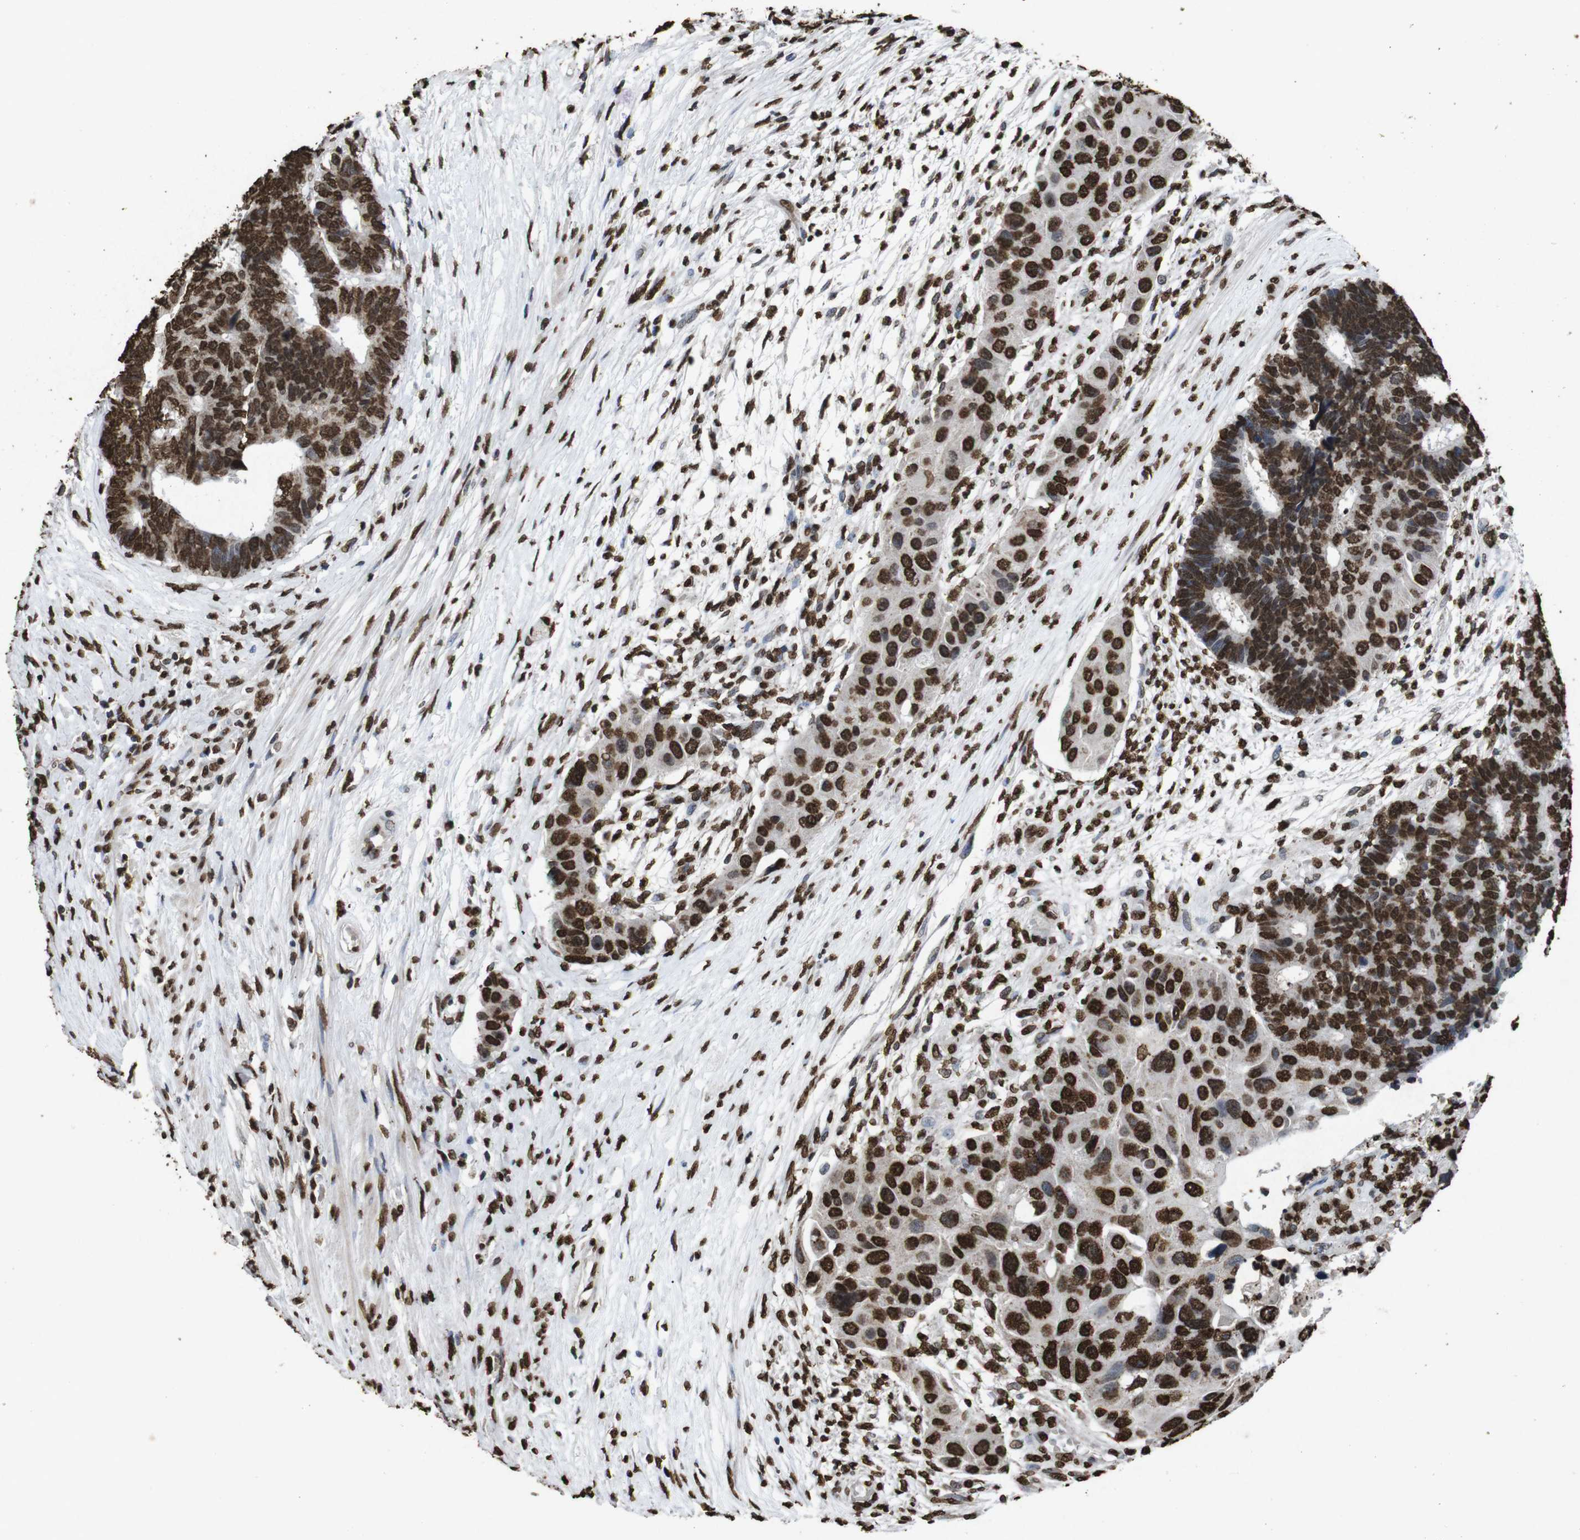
{"staining": {"intensity": "strong", "quantity": ">75%", "location": "nuclear"}, "tissue": "colorectal cancer", "cell_type": "Tumor cells", "image_type": "cancer", "snomed": [{"axis": "morphology", "description": "Adenocarcinoma, NOS"}, {"axis": "topography", "description": "Rectum"}], "caption": "Immunohistochemical staining of colorectal cancer shows high levels of strong nuclear protein positivity in about >75% of tumor cells.", "gene": "MDM2", "patient": {"sex": "male", "age": 51}}